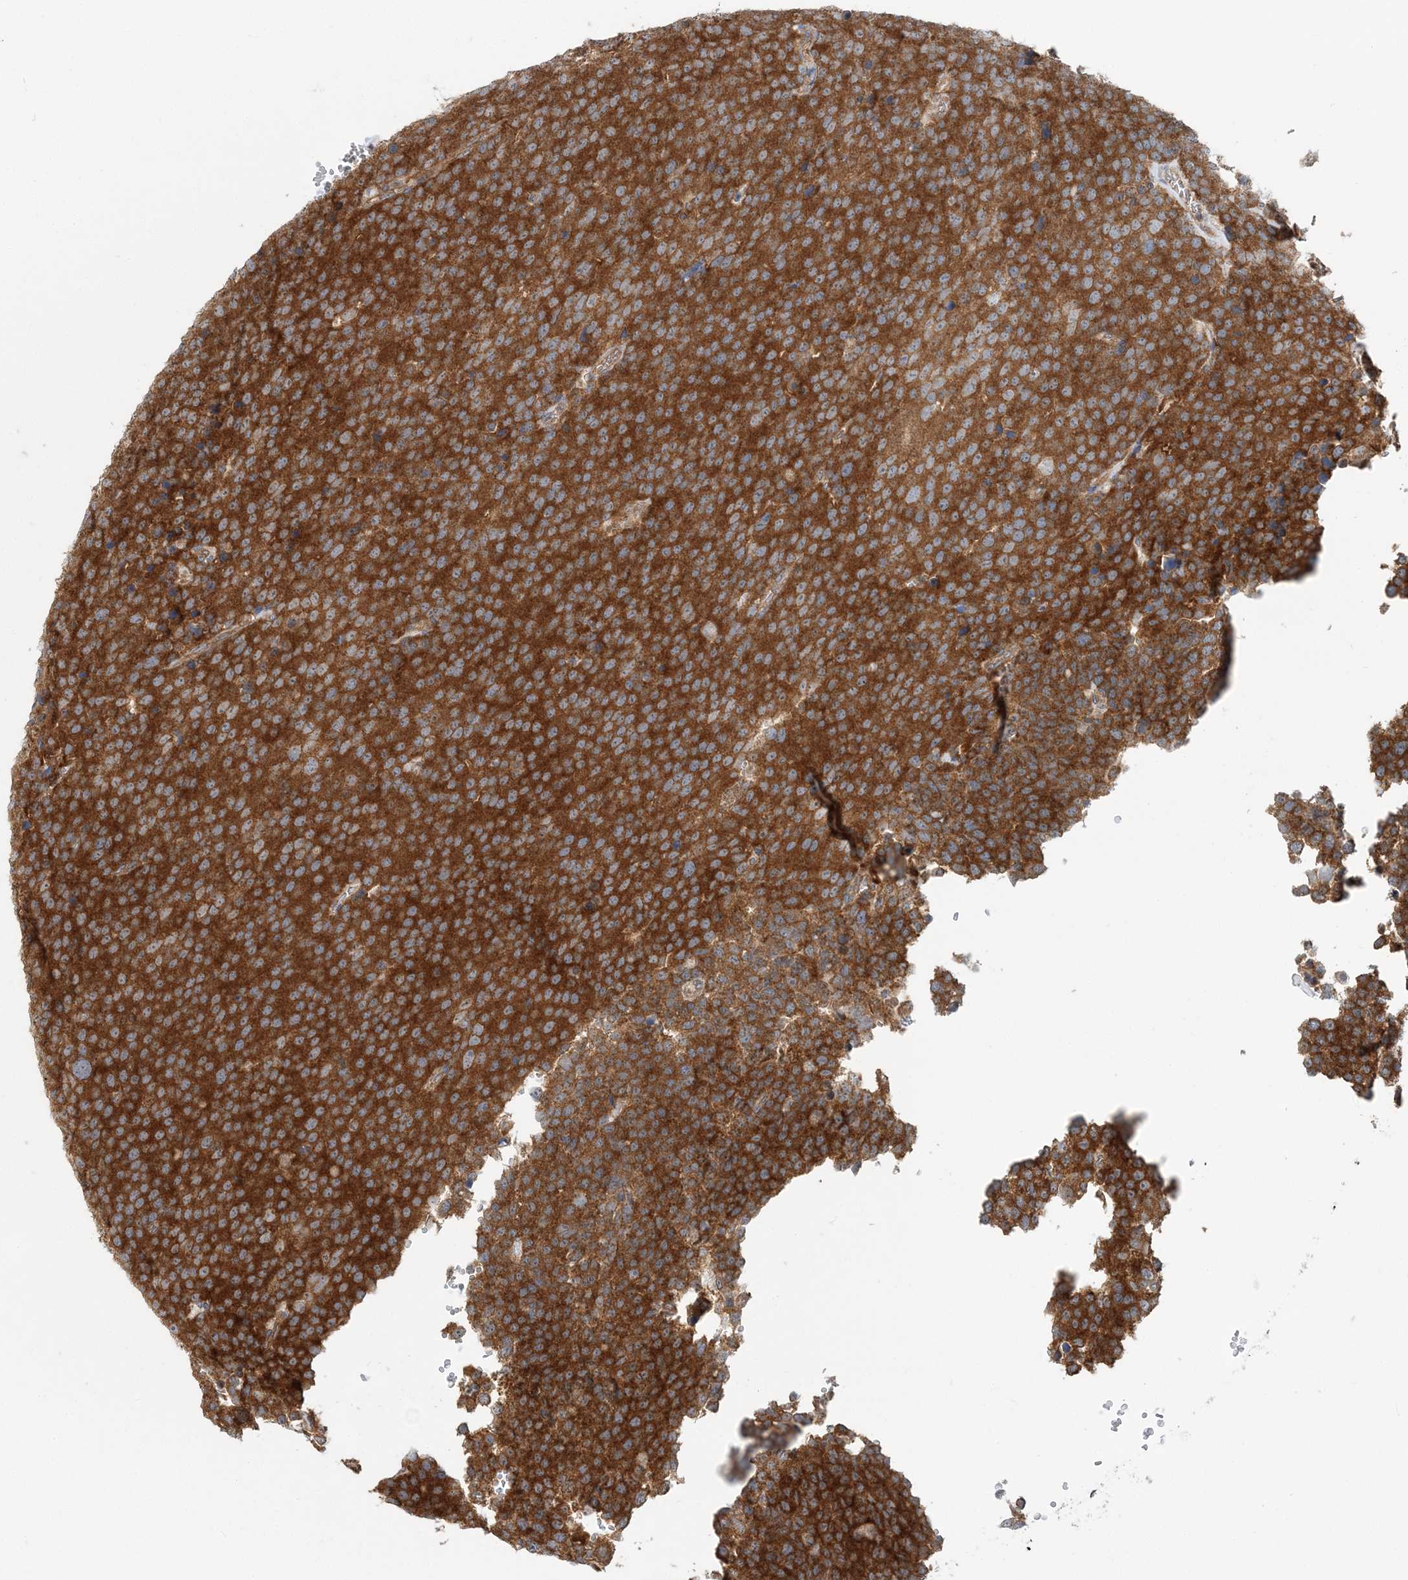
{"staining": {"intensity": "strong", "quantity": ">75%", "location": "cytoplasmic/membranous"}, "tissue": "testis cancer", "cell_type": "Tumor cells", "image_type": "cancer", "snomed": [{"axis": "morphology", "description": "Seminoma, NOS"}, {"axis": "topography", "description": "Testis"}], "caption": "Strong cytoplasmic/membranous protein expression is present in about >75% of tumor cells in testis cancer (seminoma). The staining is performed using DAB (3,3'-diaminobenzidine) brown chromogen to label protein expression. The nuclei are counter-stained blue using hematoxylin.", "gene": "MOB4", "patient": {"sex": "male", "age": 71}}